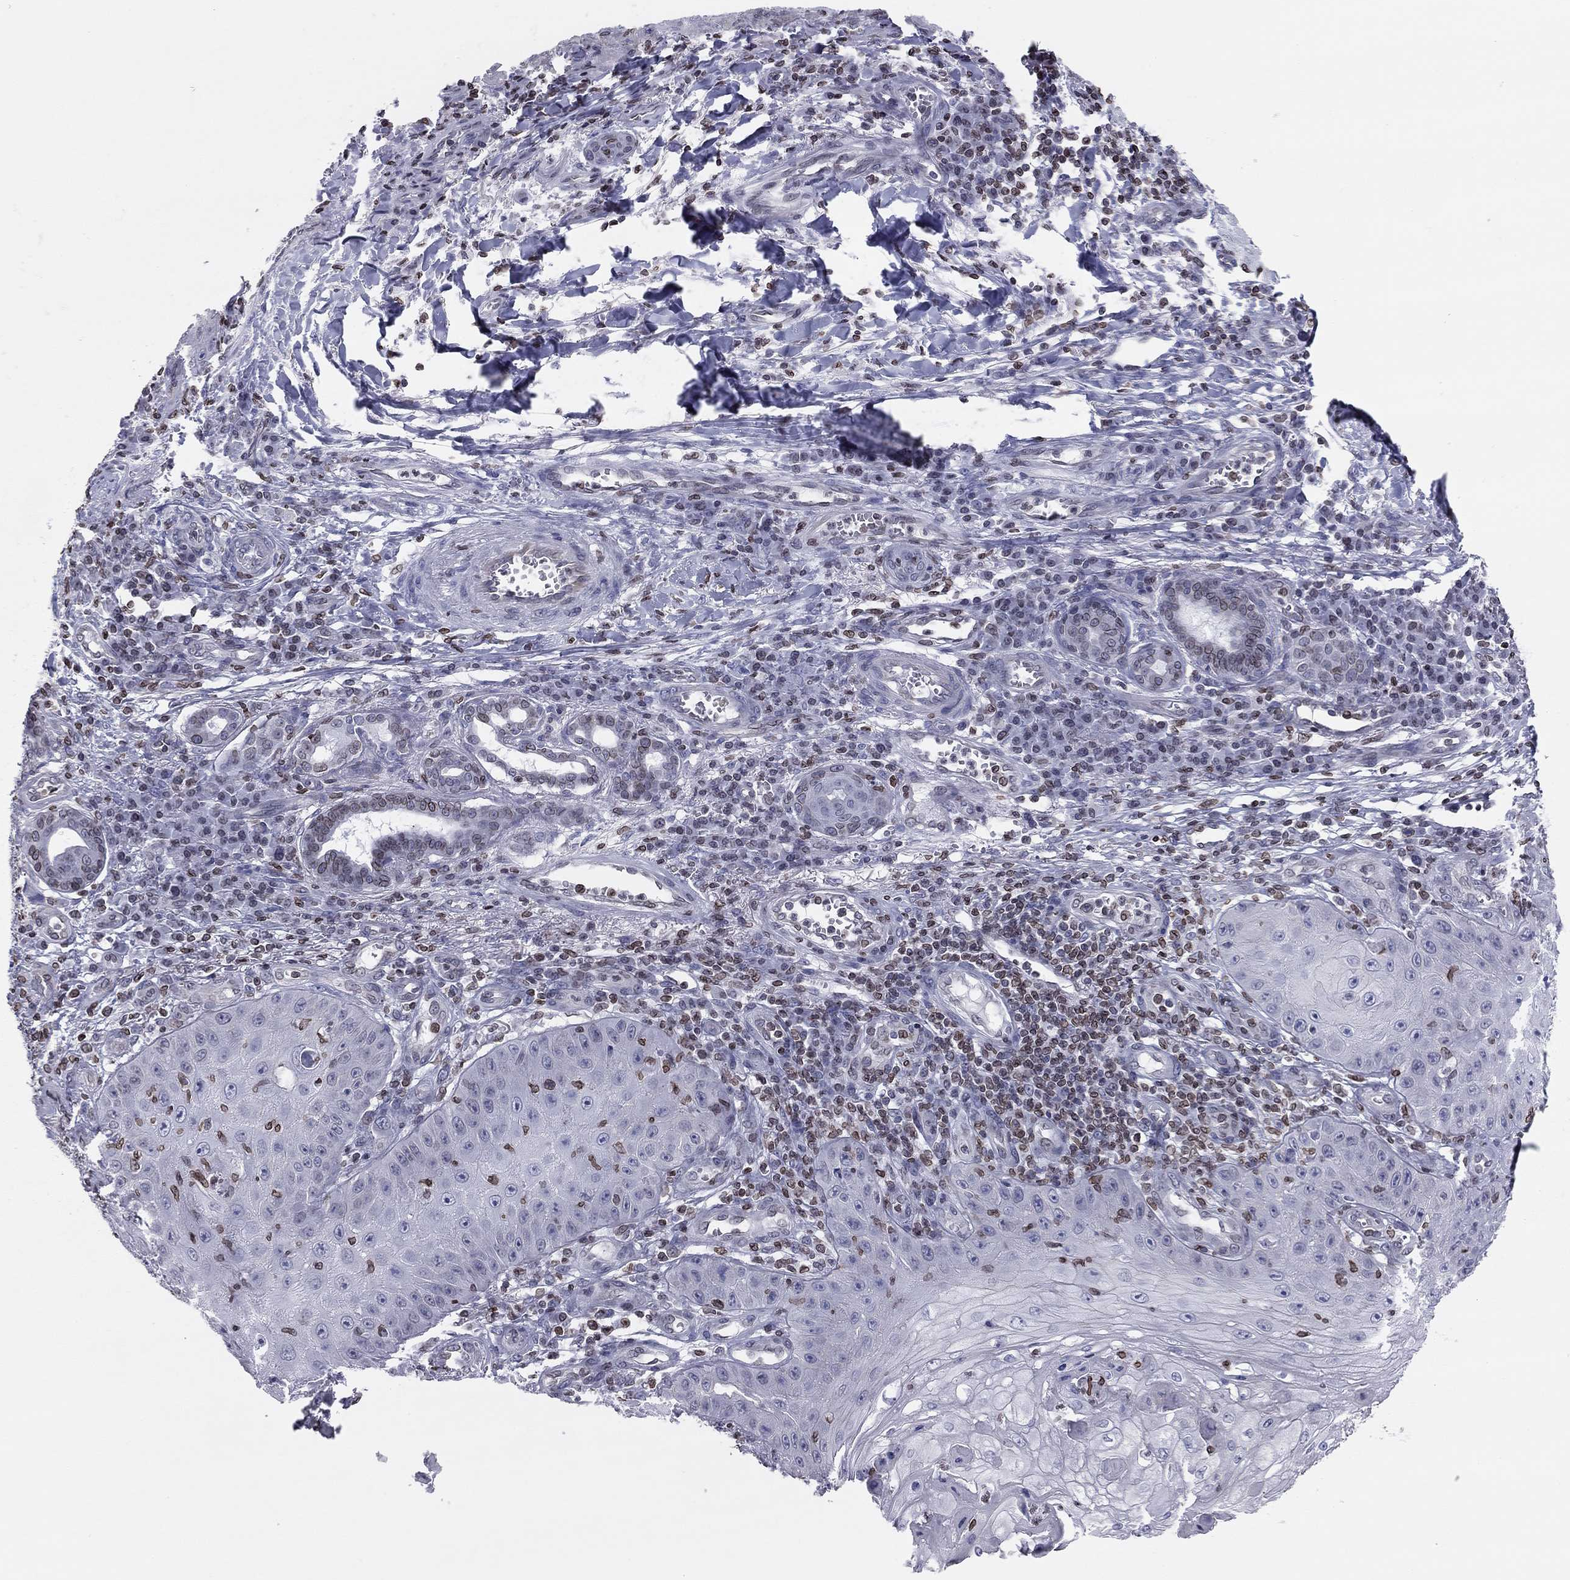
{"staining": {"intensity": "negative", "quantity": "none", "location": "none"}, "tissue": "skin cancer", "cell_type": "Tumor cells", "image_type": "cancer", "snomed": [{"axis": "morphology", "description": "Squamous cell carcinoma, NOS"}, {"axis": "topography", "description": "Skin"}], "caption": "Protein analysis of skin cancer reveals no significant expression in tumor cells.", "gene": "ESPL1", "patient": {"sex": "male", "age": 70}}